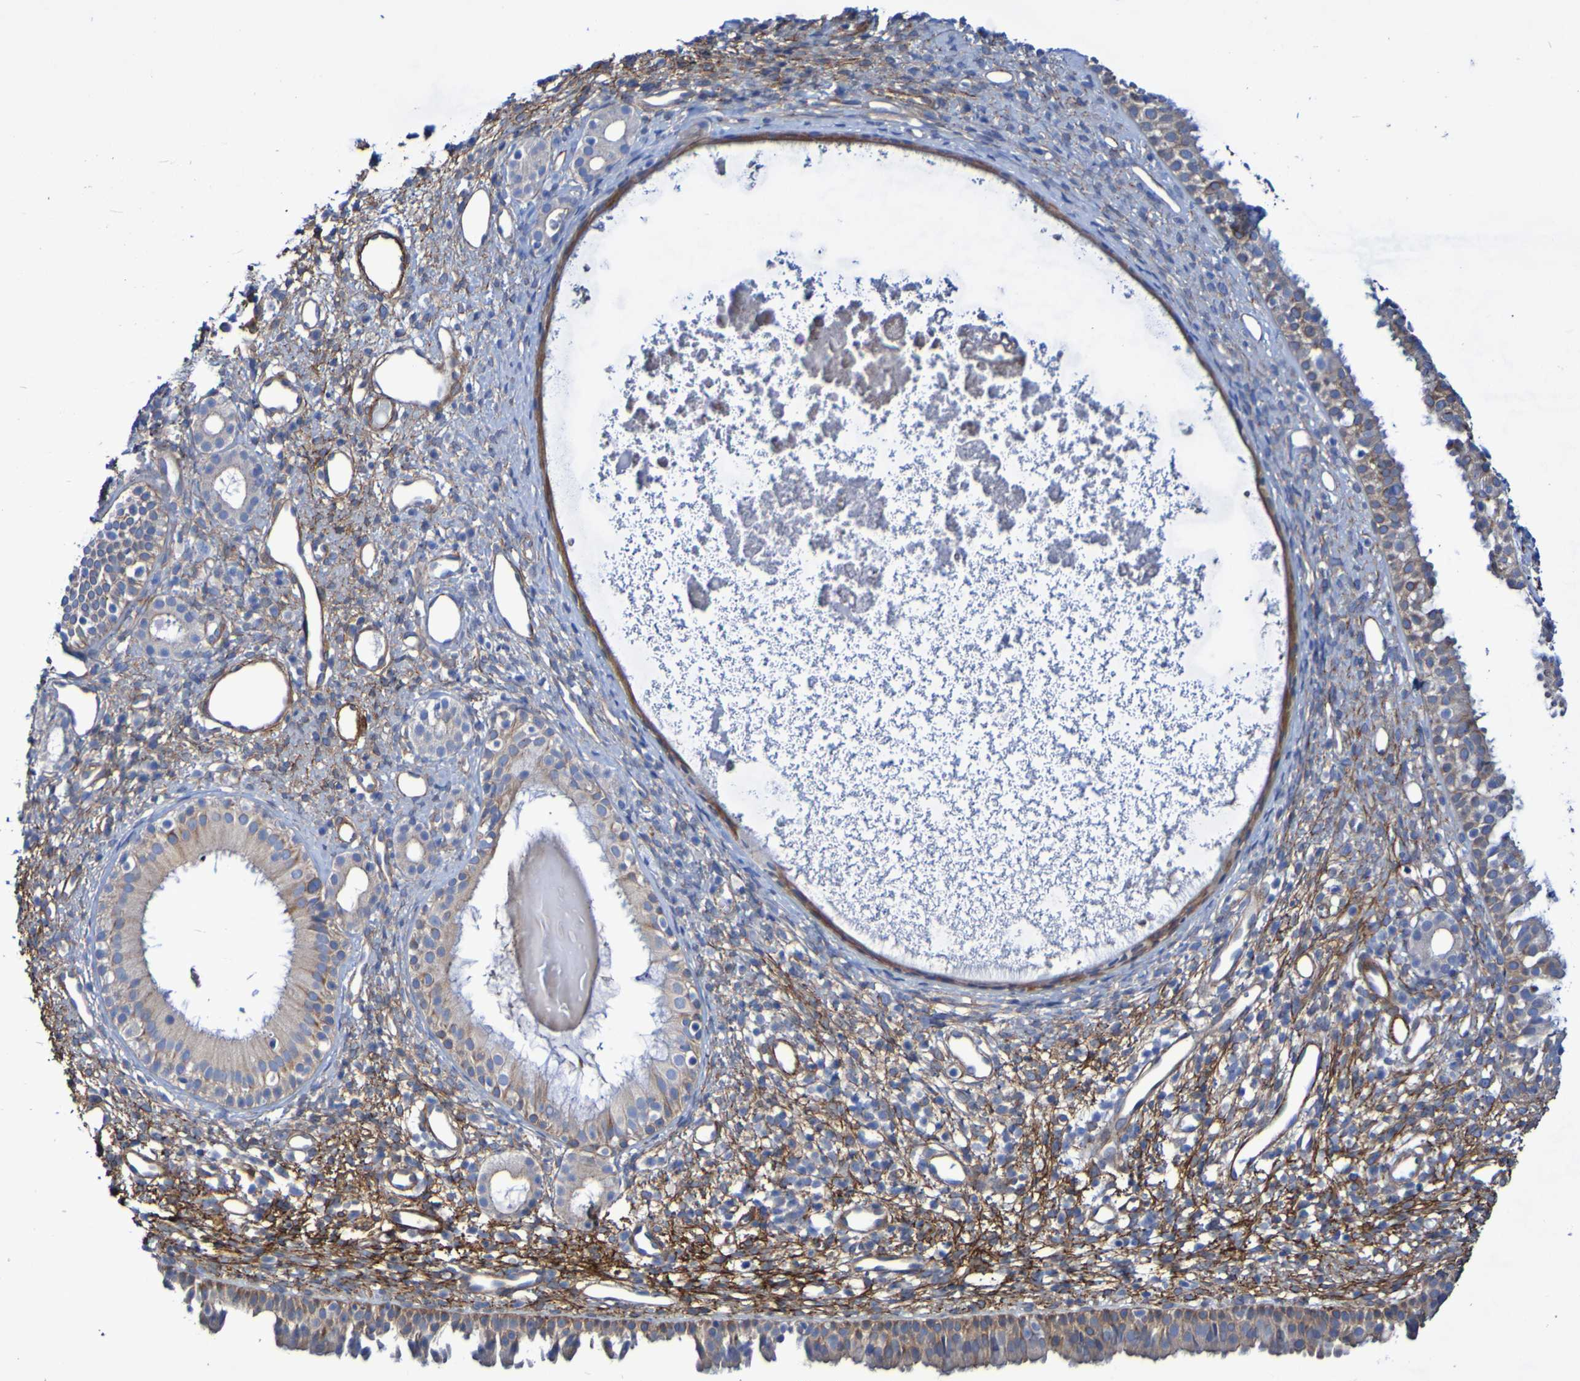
{"staining": {"intensity": "moderate", "quantity": ">75%", "location": "cytoplasmic/membranous"}, "tissue": "nasopharynx", "cell_type": "Respiratory epithelial cells", "image_type": "normal", "snomed": [{"axis": "morphology", "description": "Normal tissue, NOS"}, {"axis": "topography", "description": "Nasopharynx"}], "caption": "A brown stain labels moderate cytoplasmic/membranous expression of a protein in respiratory epithelial cells of unremarkable human nasopharynx. (DAB (3,3'-diaminobenzidine) IHC, brown staining for protein, blue staining for nuclei).", "gene": "LPP", "patient": {"sex": "male", "age": 22}}